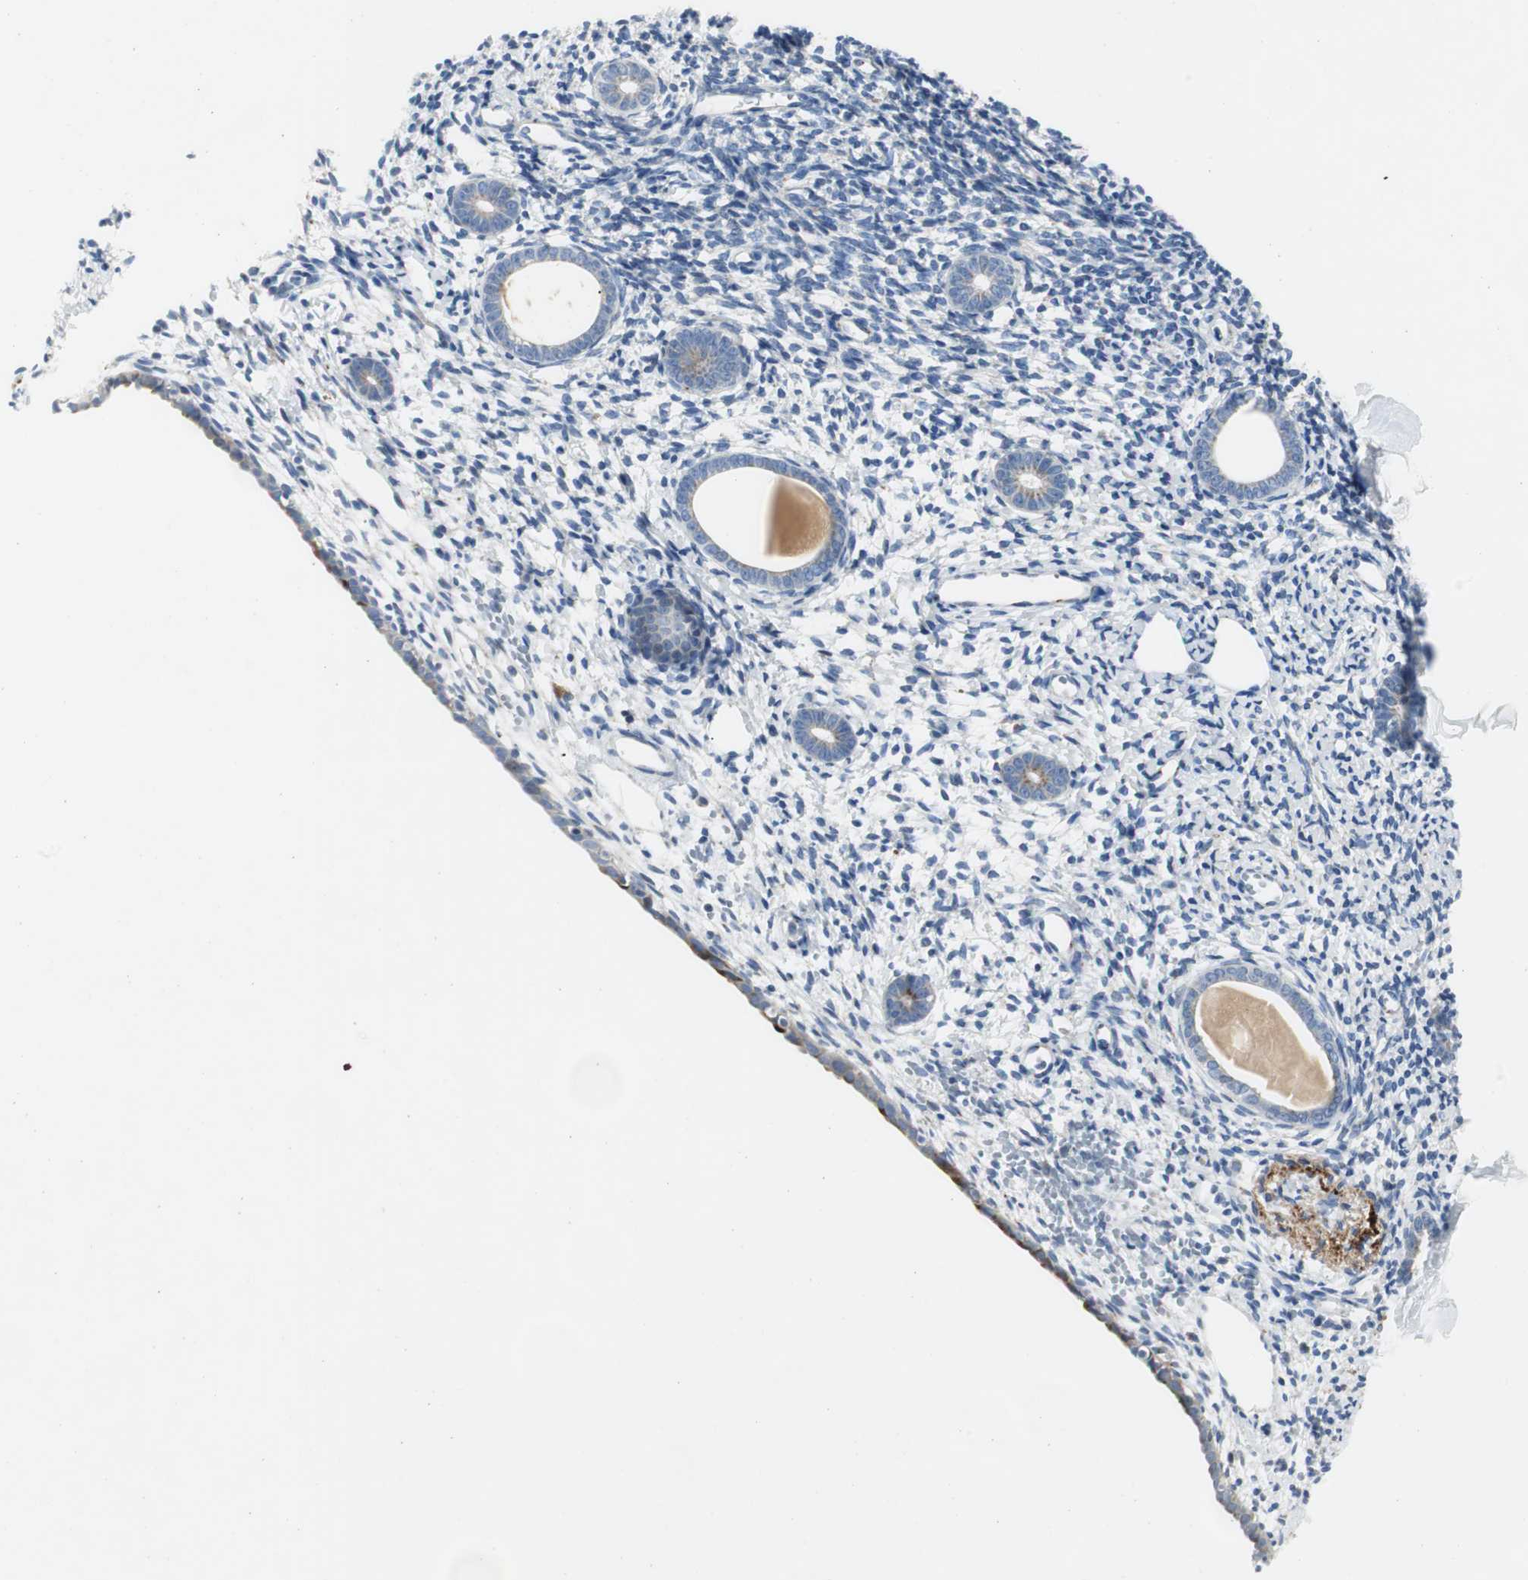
{"staining": {"intensity": "negative", "quantity": "none", "location": "none"}, "tissue": "endometrium", "cell_type": "Cells in endometrial stroma", "image_type": "normal", "snomed": [{"axis": "morphology", "description": "Normal tissue, NOS"}, {"axis": "topography", "description": "Endometrium"}], "caption": "There is no significant staining in cells in endometrial stroma of endometrium.", "gene": "BBC3", "patient": {"sex": "female", "age": 71}}